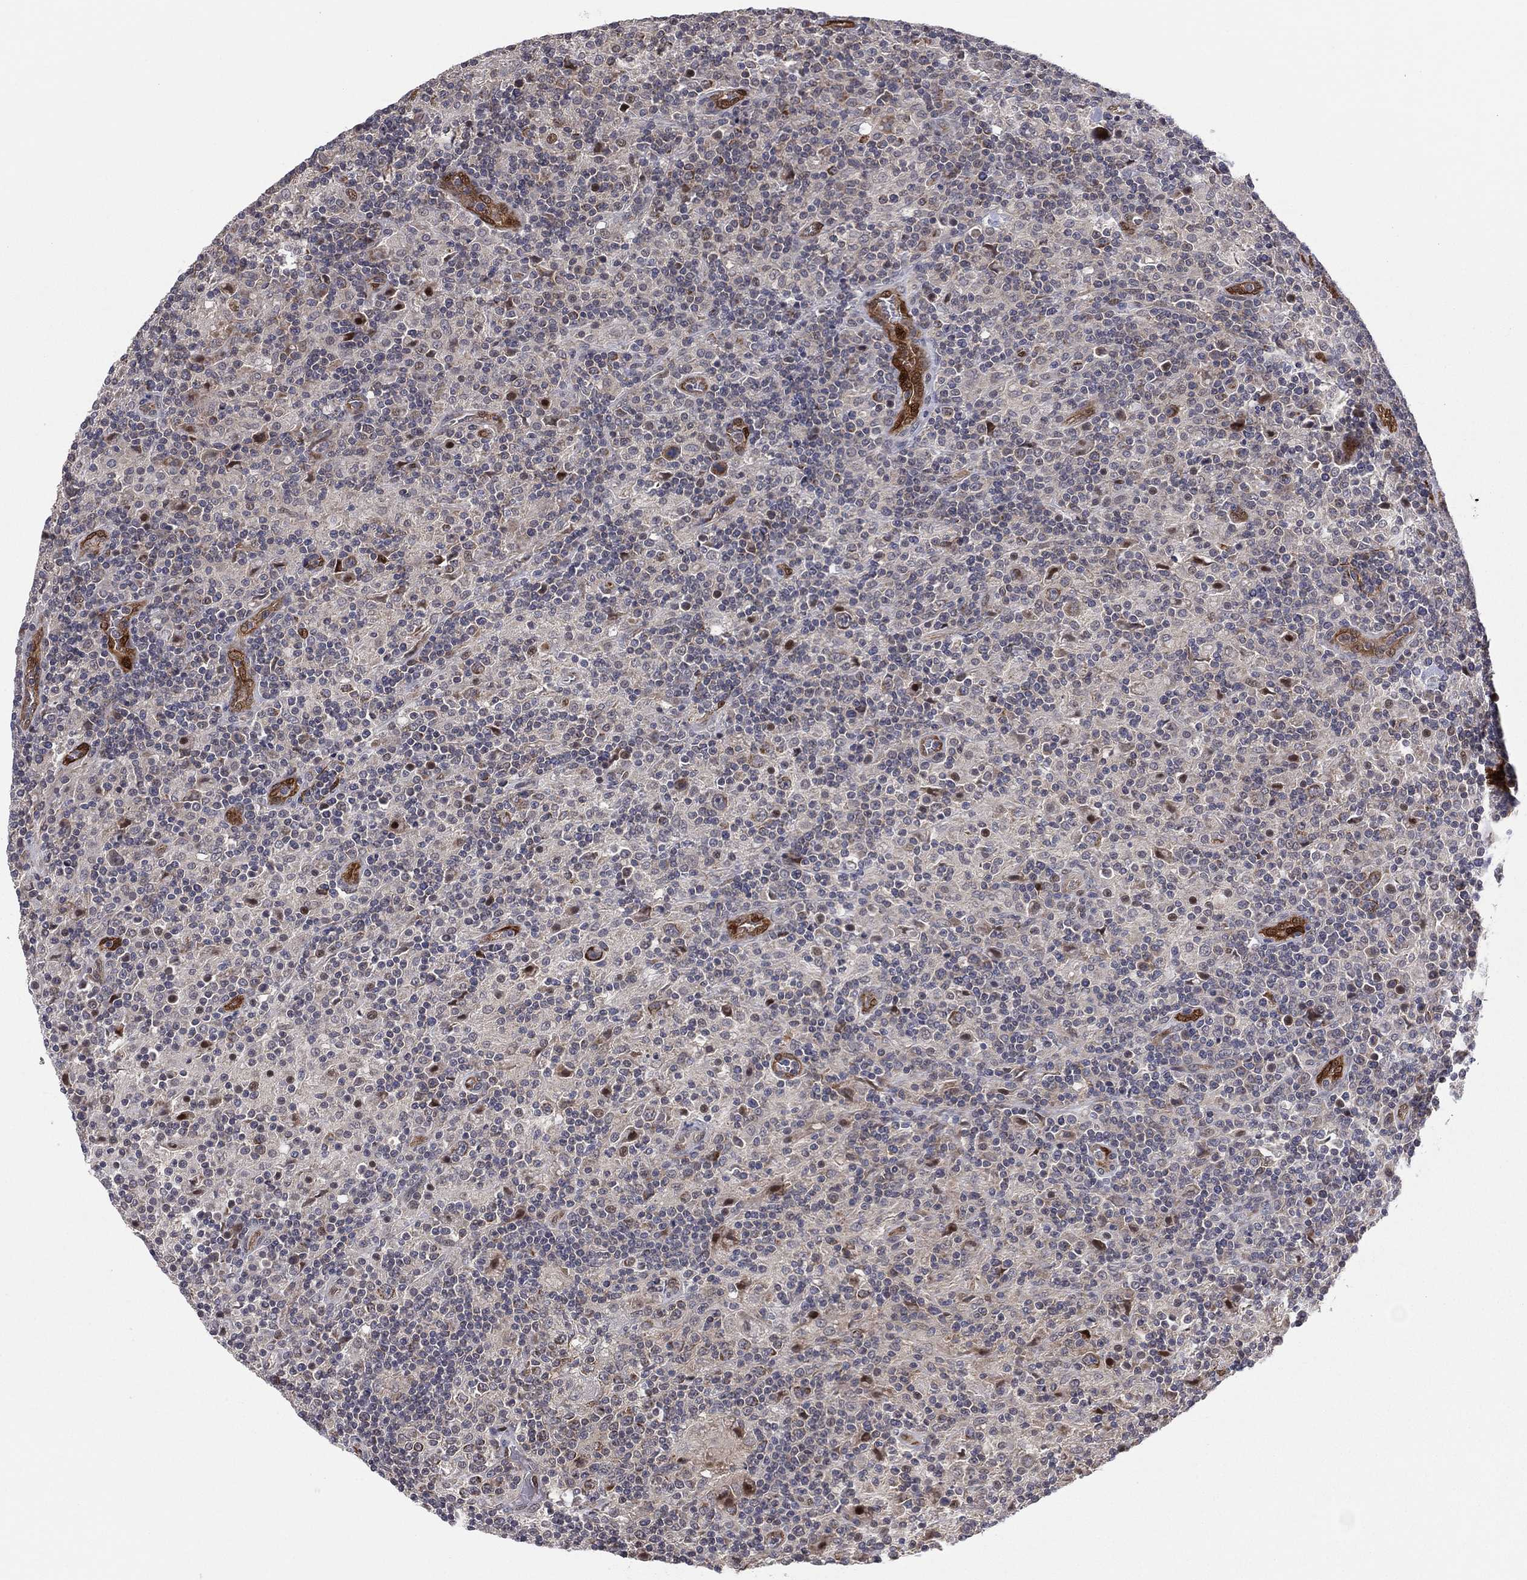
{"staining": {"intensity": "moderate", "quantity": "25%-75%", "location": "cytoplasmic/membranous"}, "tissue": "lymphoma", "cell_type": "Tumor cells", "image_type": "cancer", "snomed": [{"axis": "morphology", "description": "Hodgkin's disease, NOS"}, {"axis": "topography", "description": "Lymph node"}], "caption": "This histopathology image displays immunohistochemistry staining of lymphoma, with medium moderate cytoplasmic/membranous staining in about 25%-75% of tumor cells.", "gene": "SNCG", "patient": {"sex": "male", "age": 70}}